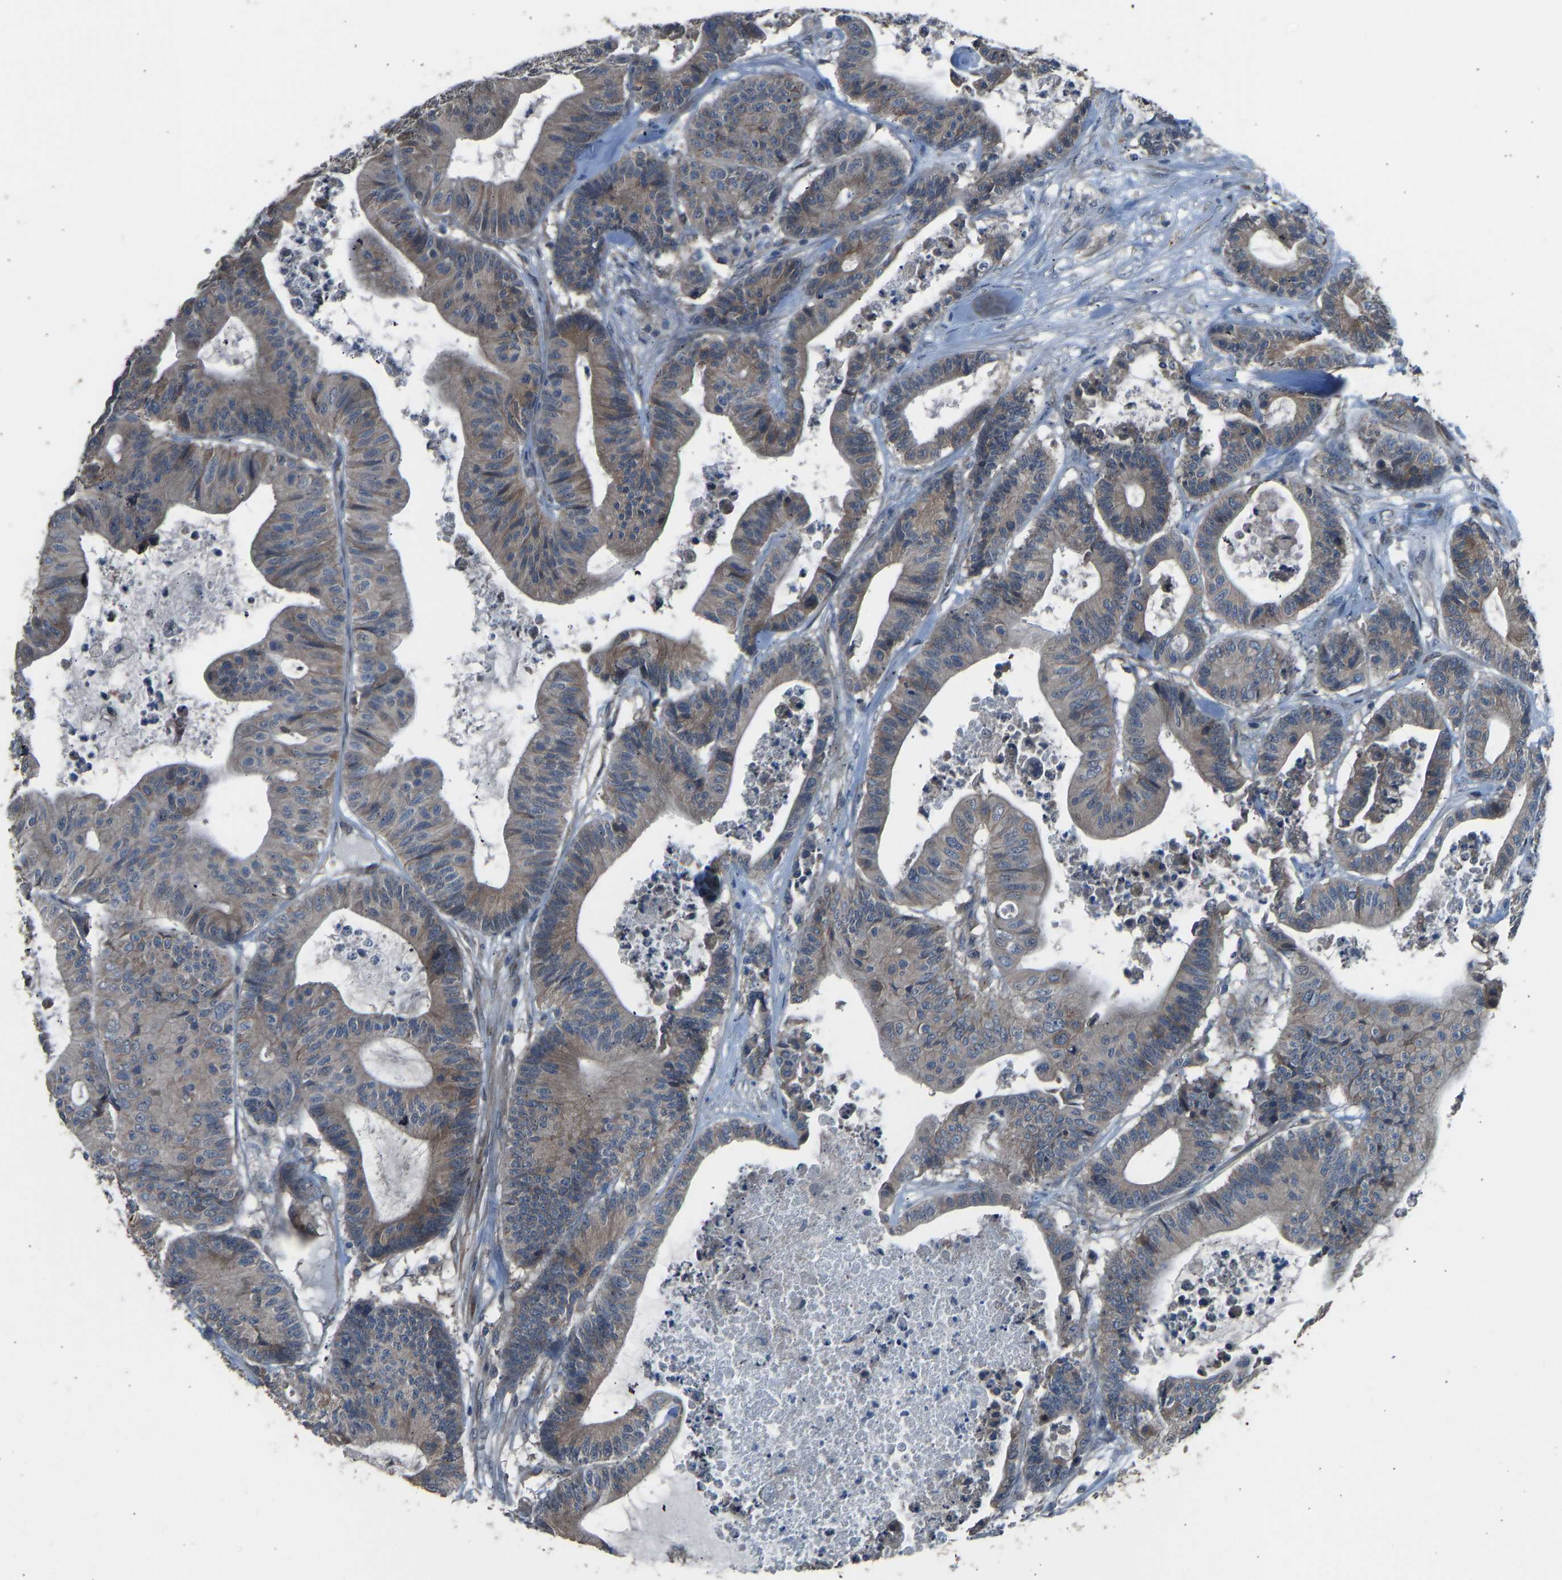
{"staining": {"intensity": "weak", "quantity": ">75%", "location": "cytoplasmic/membranous"}, "tissue": "colorectal cancer", "cell_type": "Tumor cells", "image_type": "cancer", "snomed": [{"axis": "morphology", "description": "Adenocarcinoma, NOS"}, {"axis": "topography", "description": "Colon"}], "caption": "The micrograph reveals immunohistochemical staining of colorectal adenocarcinoma. There is weak cytoplasmic/membranous expression is present in approximately >75% of tumor cells. (DAB IHC with brightfield microscopy, high magnification).", "gene": "SLC43A1", "patient": {"sex": "female", "age": 84}}